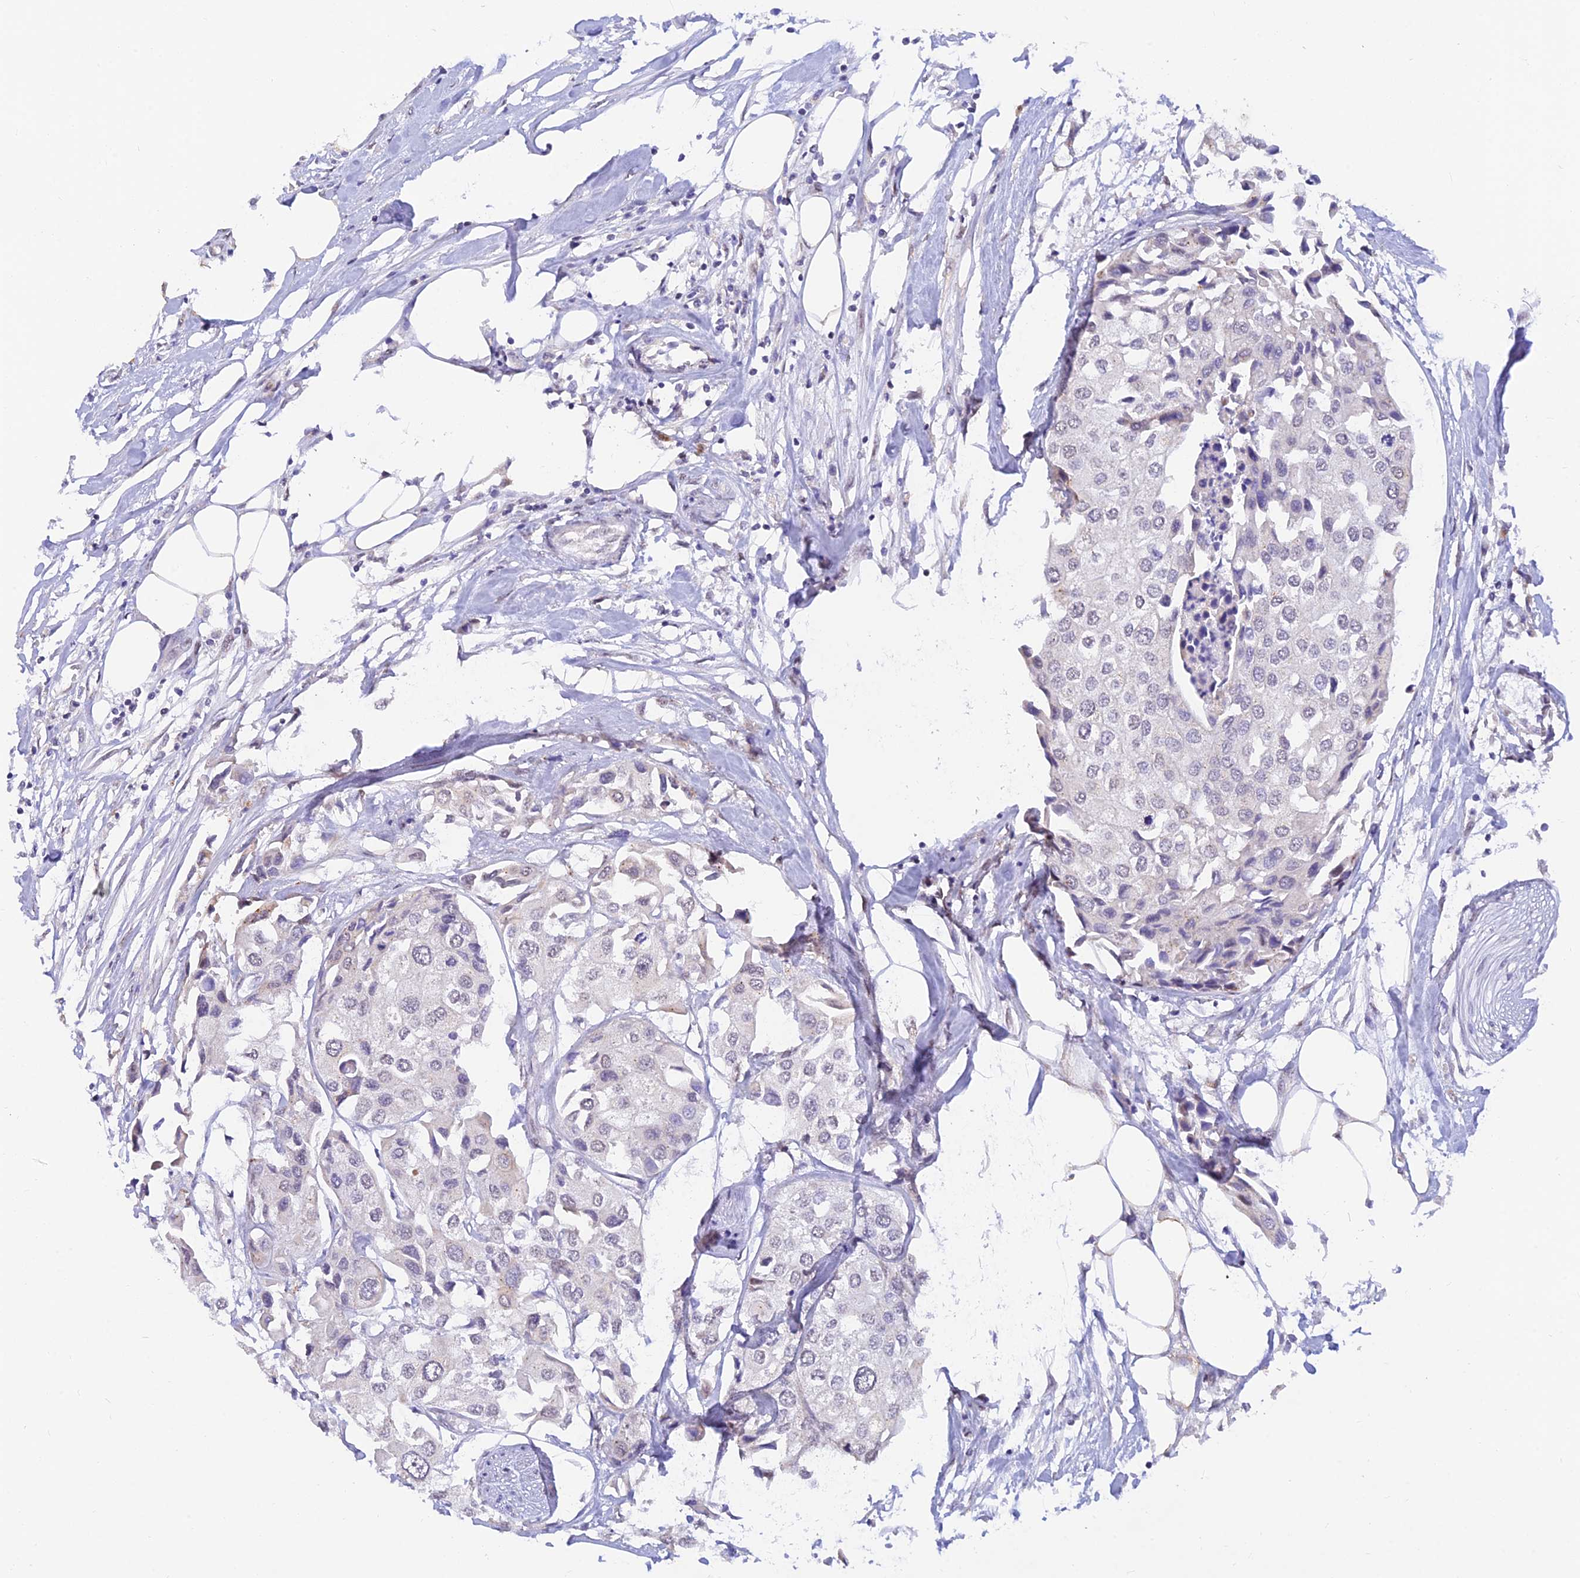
{"staining": {"intensity": "negative", "quantity": "none", "location": "none"}, "tissue": "urothelial cancer", "cell_type": "Tumor cells", "image_type": "cancer", "snomed": [{"axis": "morphology", "description": "Urothelial carcinoma, High grade"}, {"axis": "topography", "description": "Urinary bladder"}], "caption": "Immunohistochemistry (IHC) photomicrograph of neoplastic tissue: high-grade urothelial carcinoma stained with DAB (3,3'-diaminobenzidine) reveals no significant protein expression in tumor cells.", "gene": "INKA1", "patient": {"sex": "male", "age": 64}}